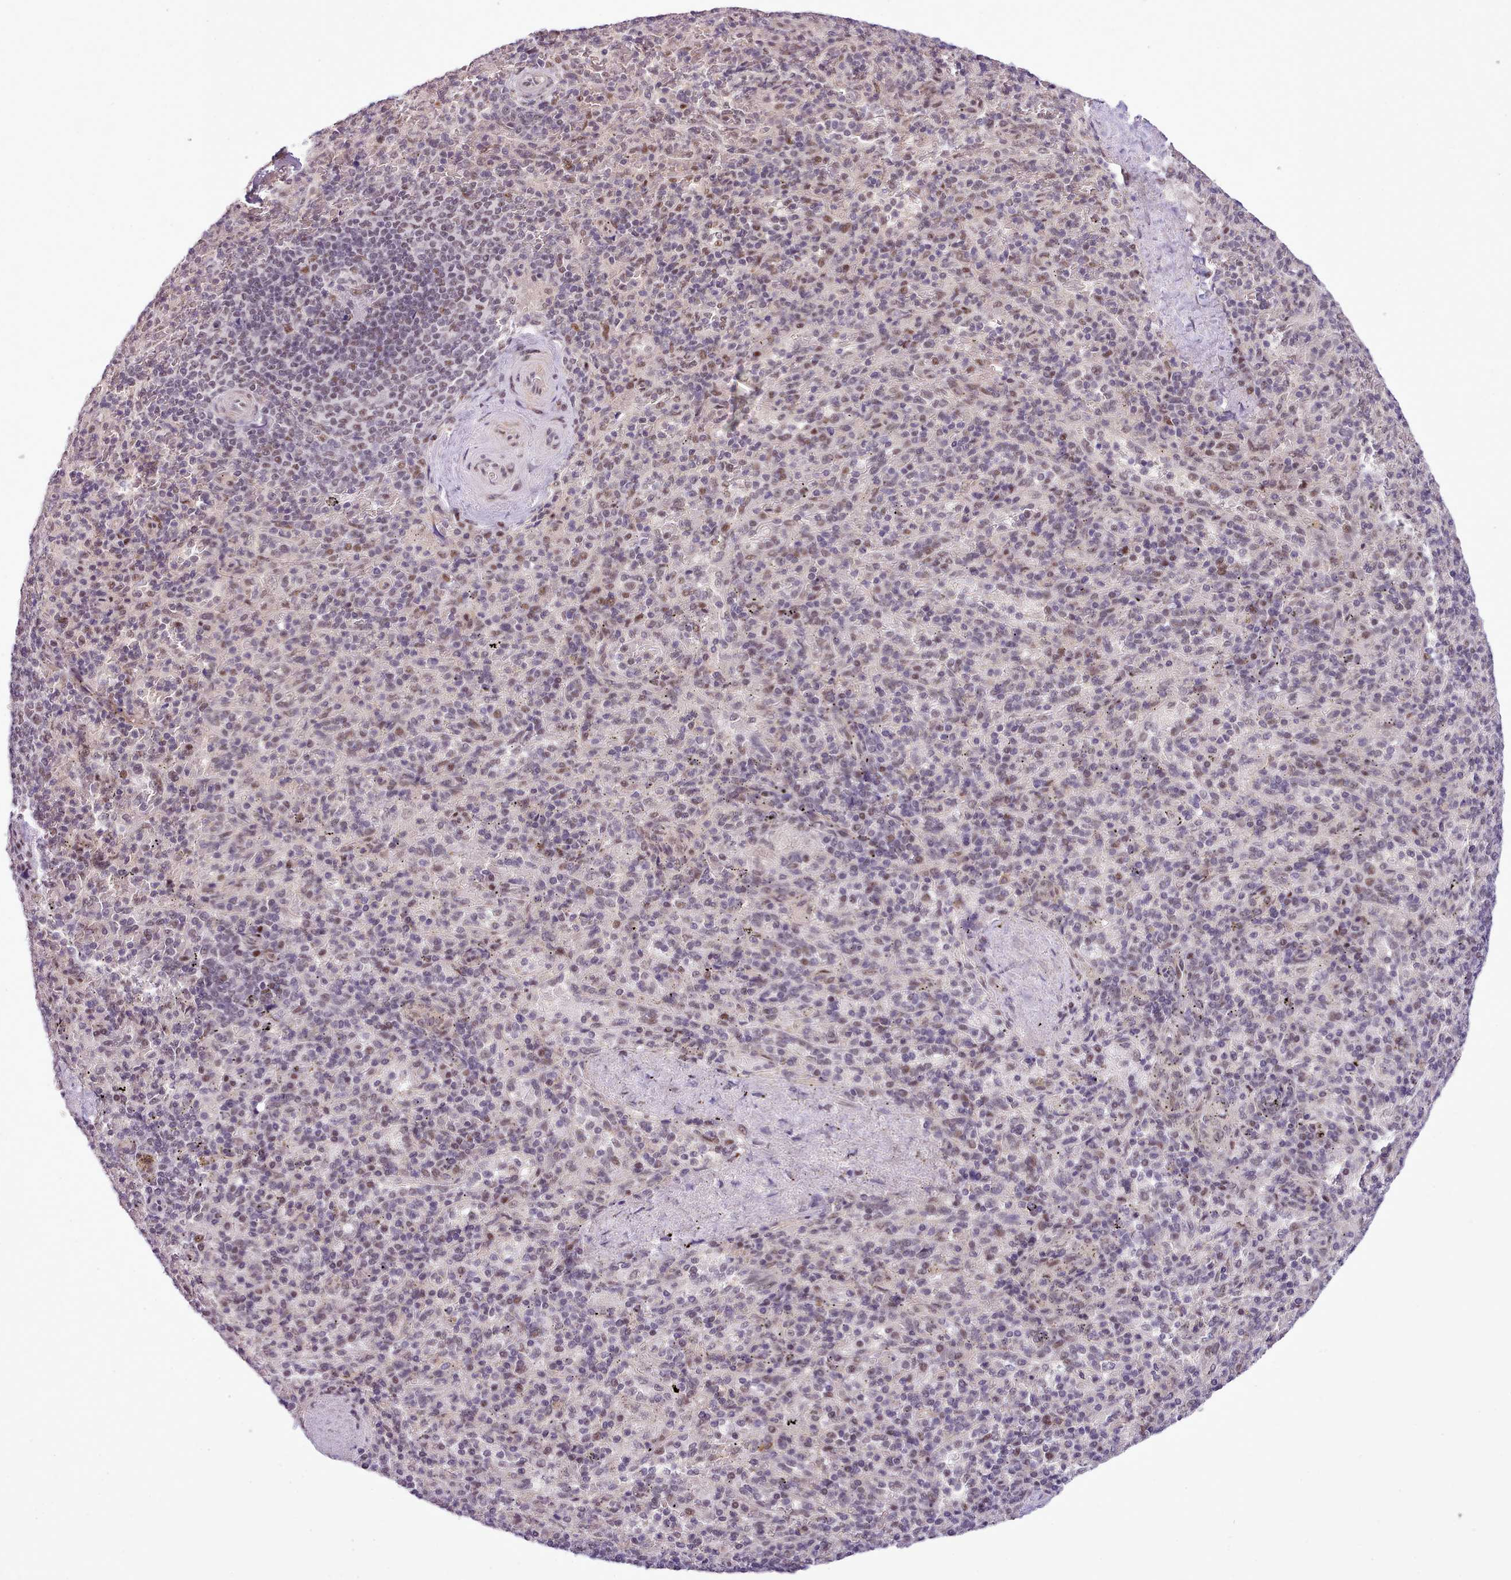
{"staining": {"intensity": "moderate", "quantity": "<25%", "location": "nuclear"}, "tissue": "spleen", "cell_type": "Cells in red pulp", "image_type": "normal", "snomed": [{"axis": "morphology", "description": "Normal tissue, NOS"}, {"axis": "topography", "description": "Spleen"}], "caption": "A micrograph of human spleen stained for a protein demonstrates moderate nuclear brown staining in cells in red pulp. Using DAB (brown) and hematoxylin (blue) stains, captured at high magnification using brightfield microscopy.", "gene": "HOXB7", "patient": {"sex": "male", "age": 82}}